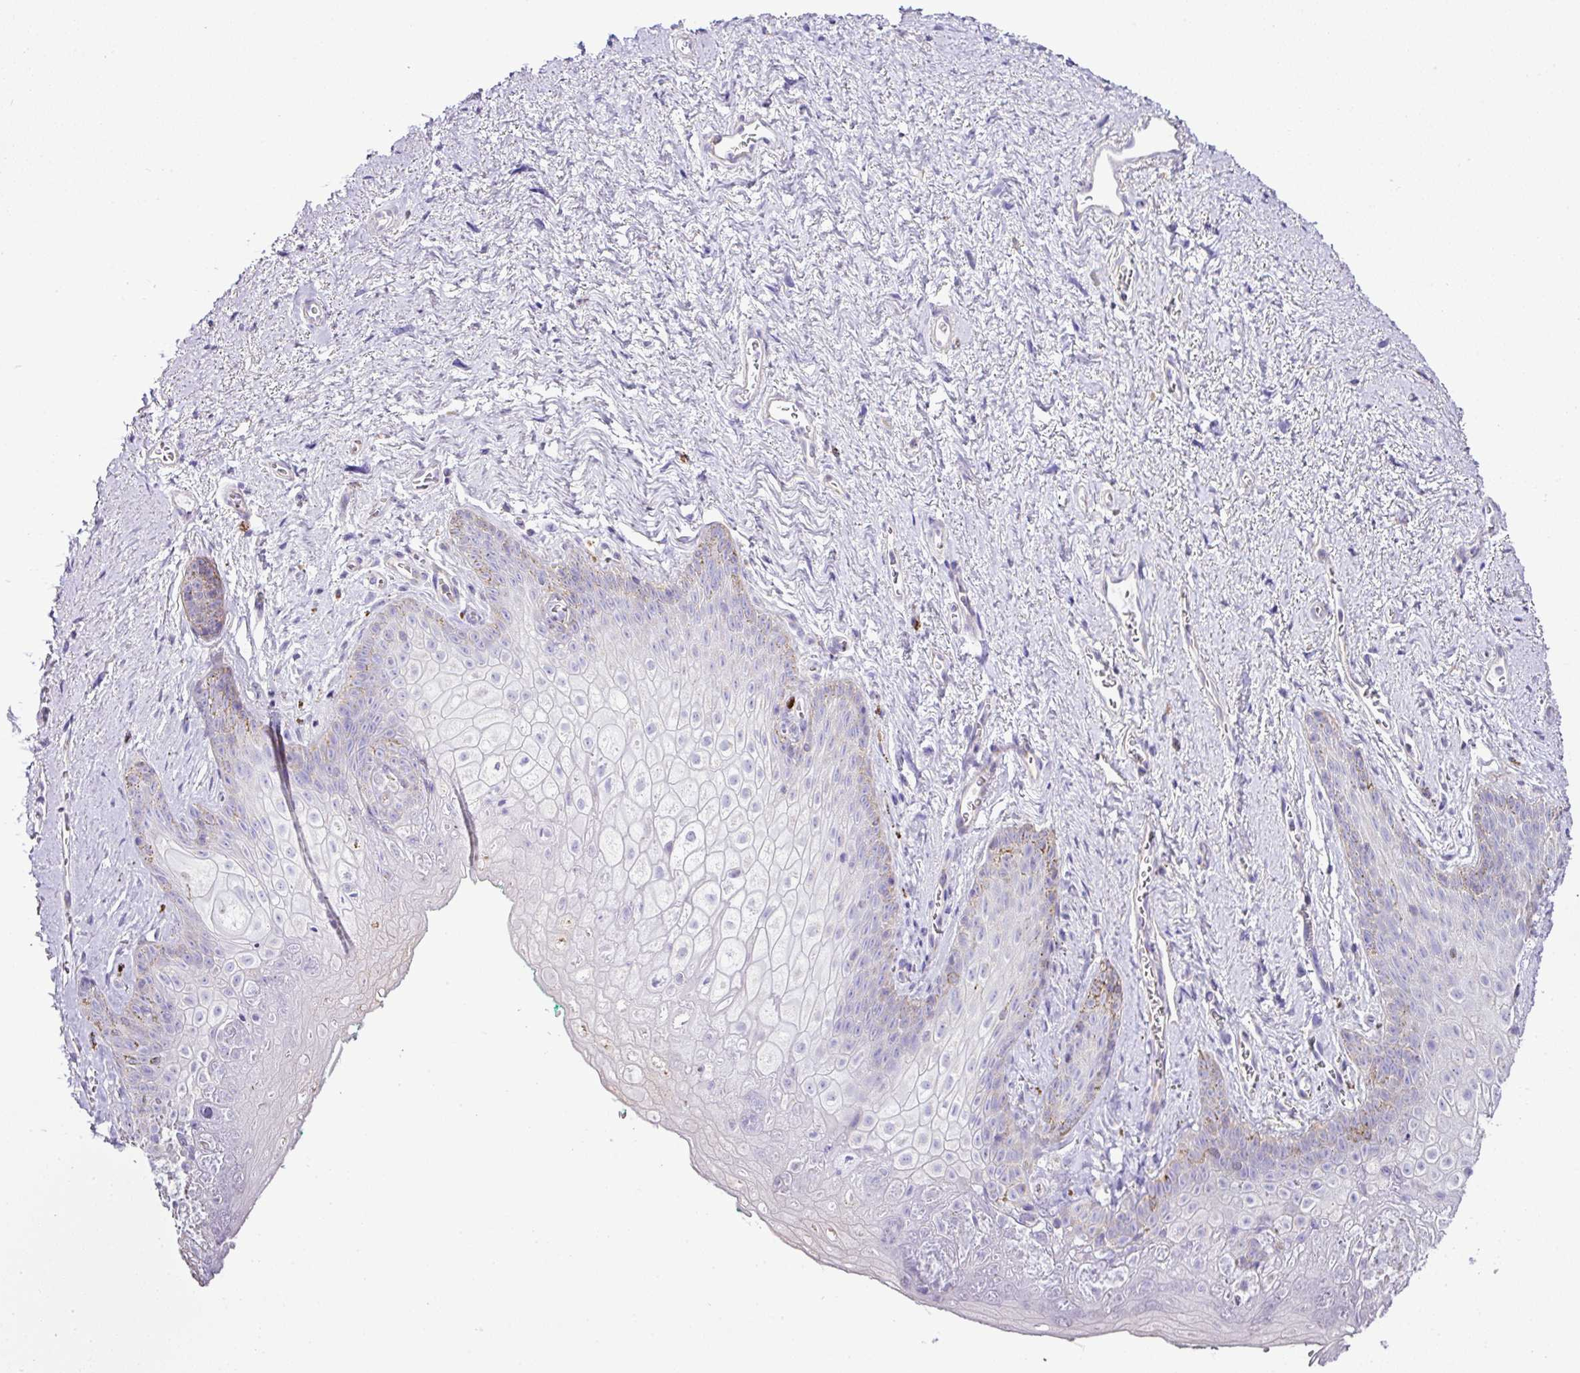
{"staining": {"intensity": "negative", "quantity": "none", "location": "none"}, "tissue": "vagina", "cell_type": "Squamous epithelial cells", "image_type": "normal", "snomed": [{"axis": "morphology", "description": "Normal tissue, NOS"}, {"axis": "topography", "description": "Vulva"}, {"axis": "topography", "description": "Vagina"}, {"axis": "topography", "description": "Peripheral nerve tissue"}], "caption": "This image is of normal vagina stained with immunohistochemistry to label a protein in brown with the nuclei are counter-stained blue. There is no staining in squamous epithelial cells. (Immunohistochemistry (ihc), brightfield microscopy, high magnification).", "gene": "PGAP4", "patient": {"sex": "female", "age": 66}}